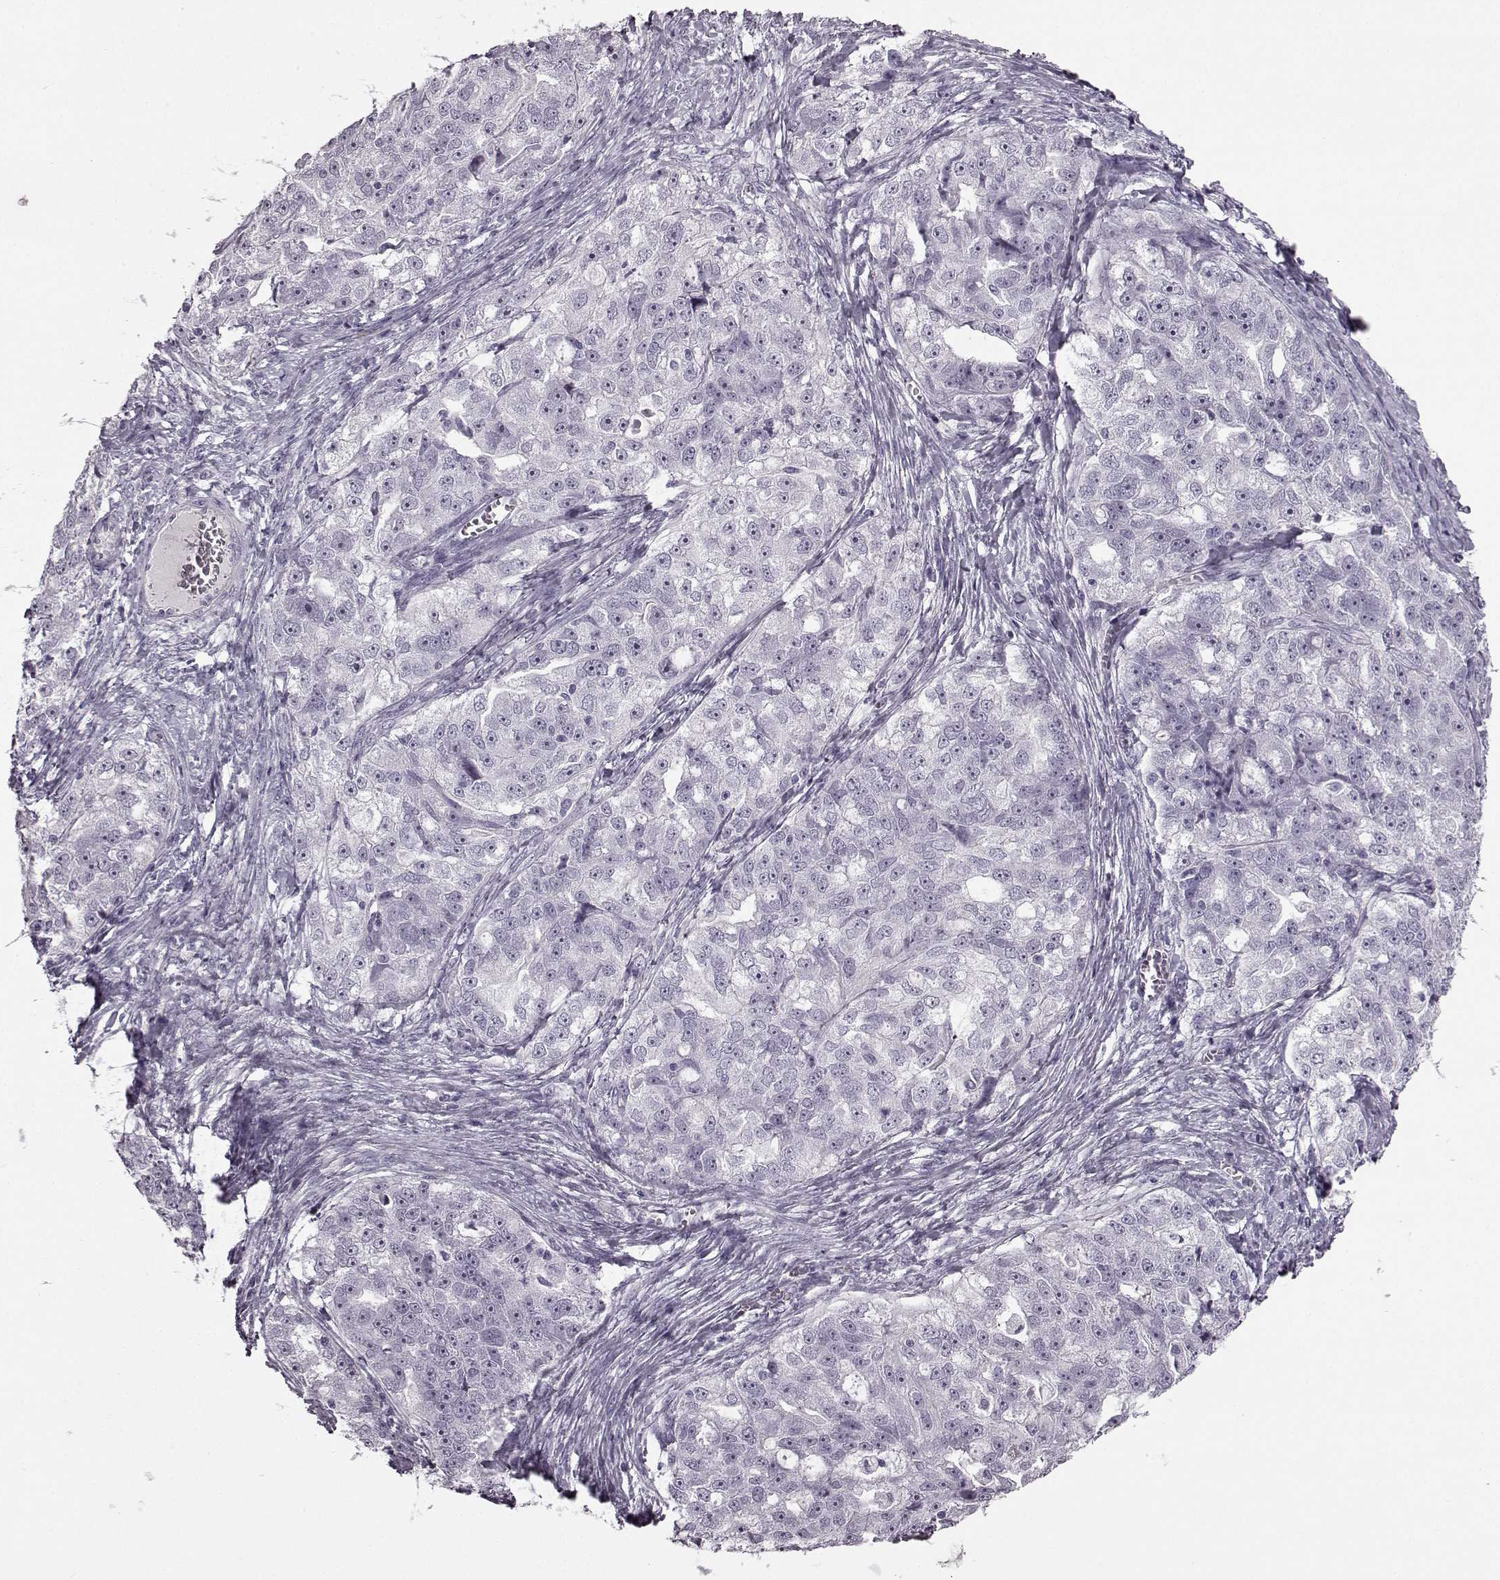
{"staining": {"intensity": "negative", "quantity": "none", "location": "none"}, "tissue": "ovarian cancer", "cell_type": "Tumor cells", "image_type": "cancer", "snomed": [{"axis": "morphology", "description": "Cystadenocarcinoma, serous, NOS"}, {"axis": "topography", "description": "Ovary"}], "caption": "DAB immunohistochemical staining of human serous cystadenocarcinoma (ovarian) shows no significant expression in tumor cells. (Brightfield microscopy of DAB immunohistochemistry at high magnification).", "gene": "PRPH2", "patient": {"sex": "female", "age": 51}}